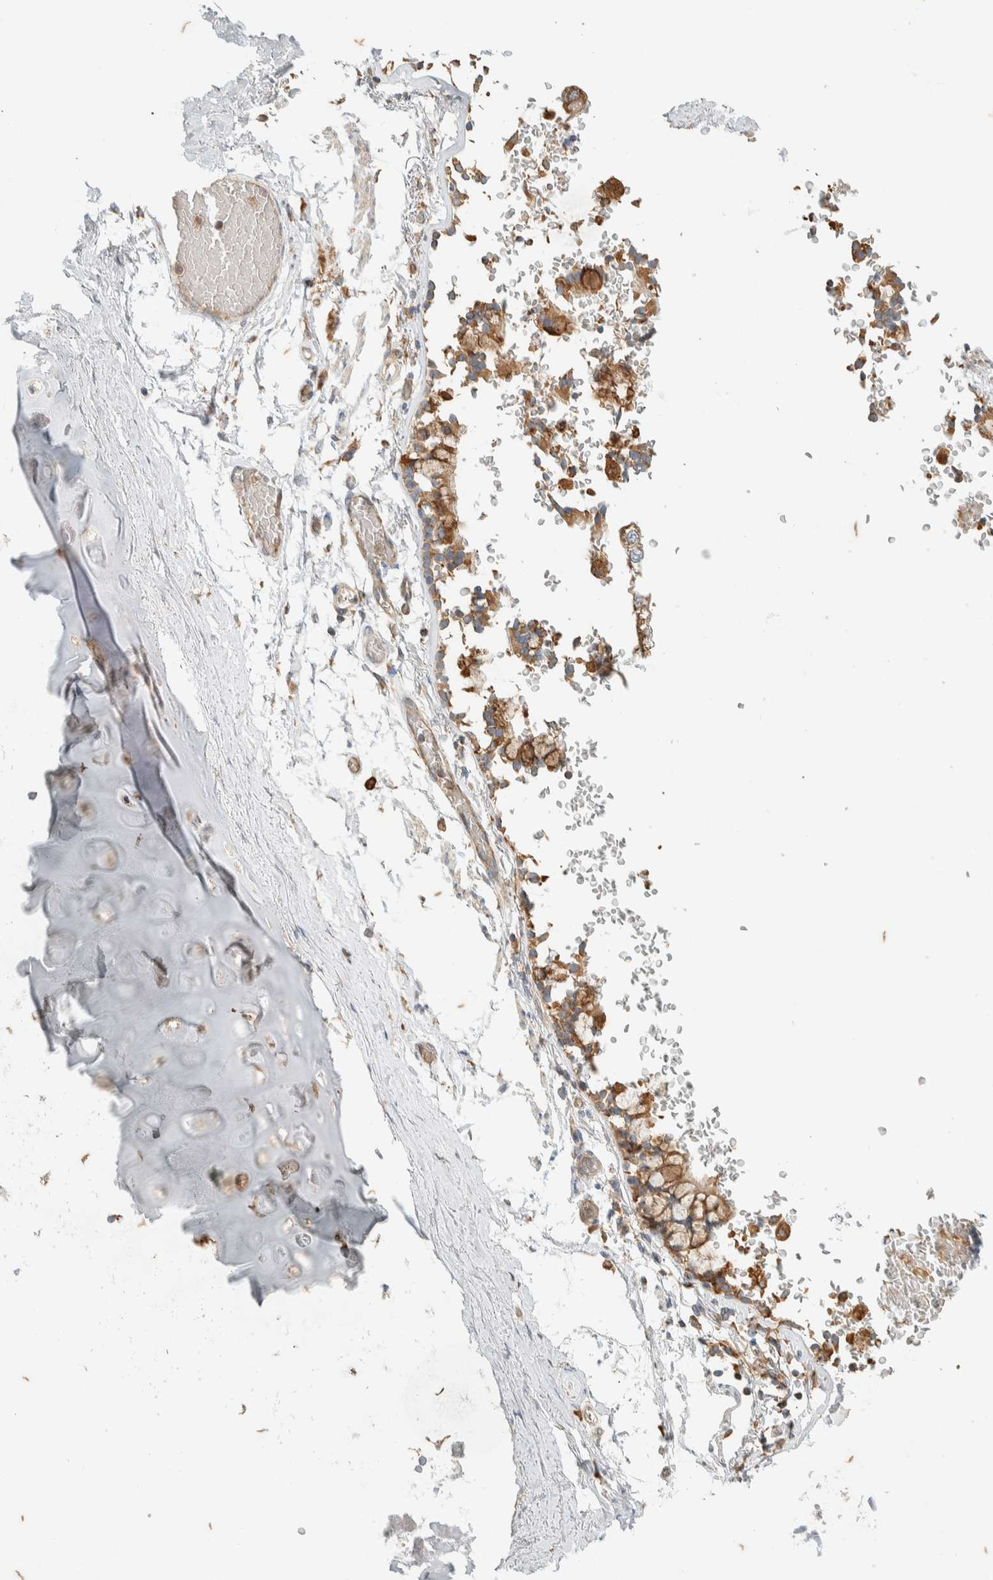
{"staining": {"intensity": "weak", "quantity": ">75%", "location": "cytoplasmic/membranous"}, "tissue": "adipose tissue", "cell_type": "Adipocytes", "image_type": "normal", "snomed": [{"axis": "morphology", "description": "Normal tissue, NOS"}, {"axis": "topography", "description": "Cartilage tissue"}, {"axis": "topography", "description": "Lung"}], "caption": "Weak cytoplasmic/membranous protein staining is seen in approximately >75% of adipocytes in adipose tissue. (brown staining indicates protein expression, while blue staining denotes nuclei).", "gene": "RAB11FIP1", "patient": {"sex": "female", "age": 77}}